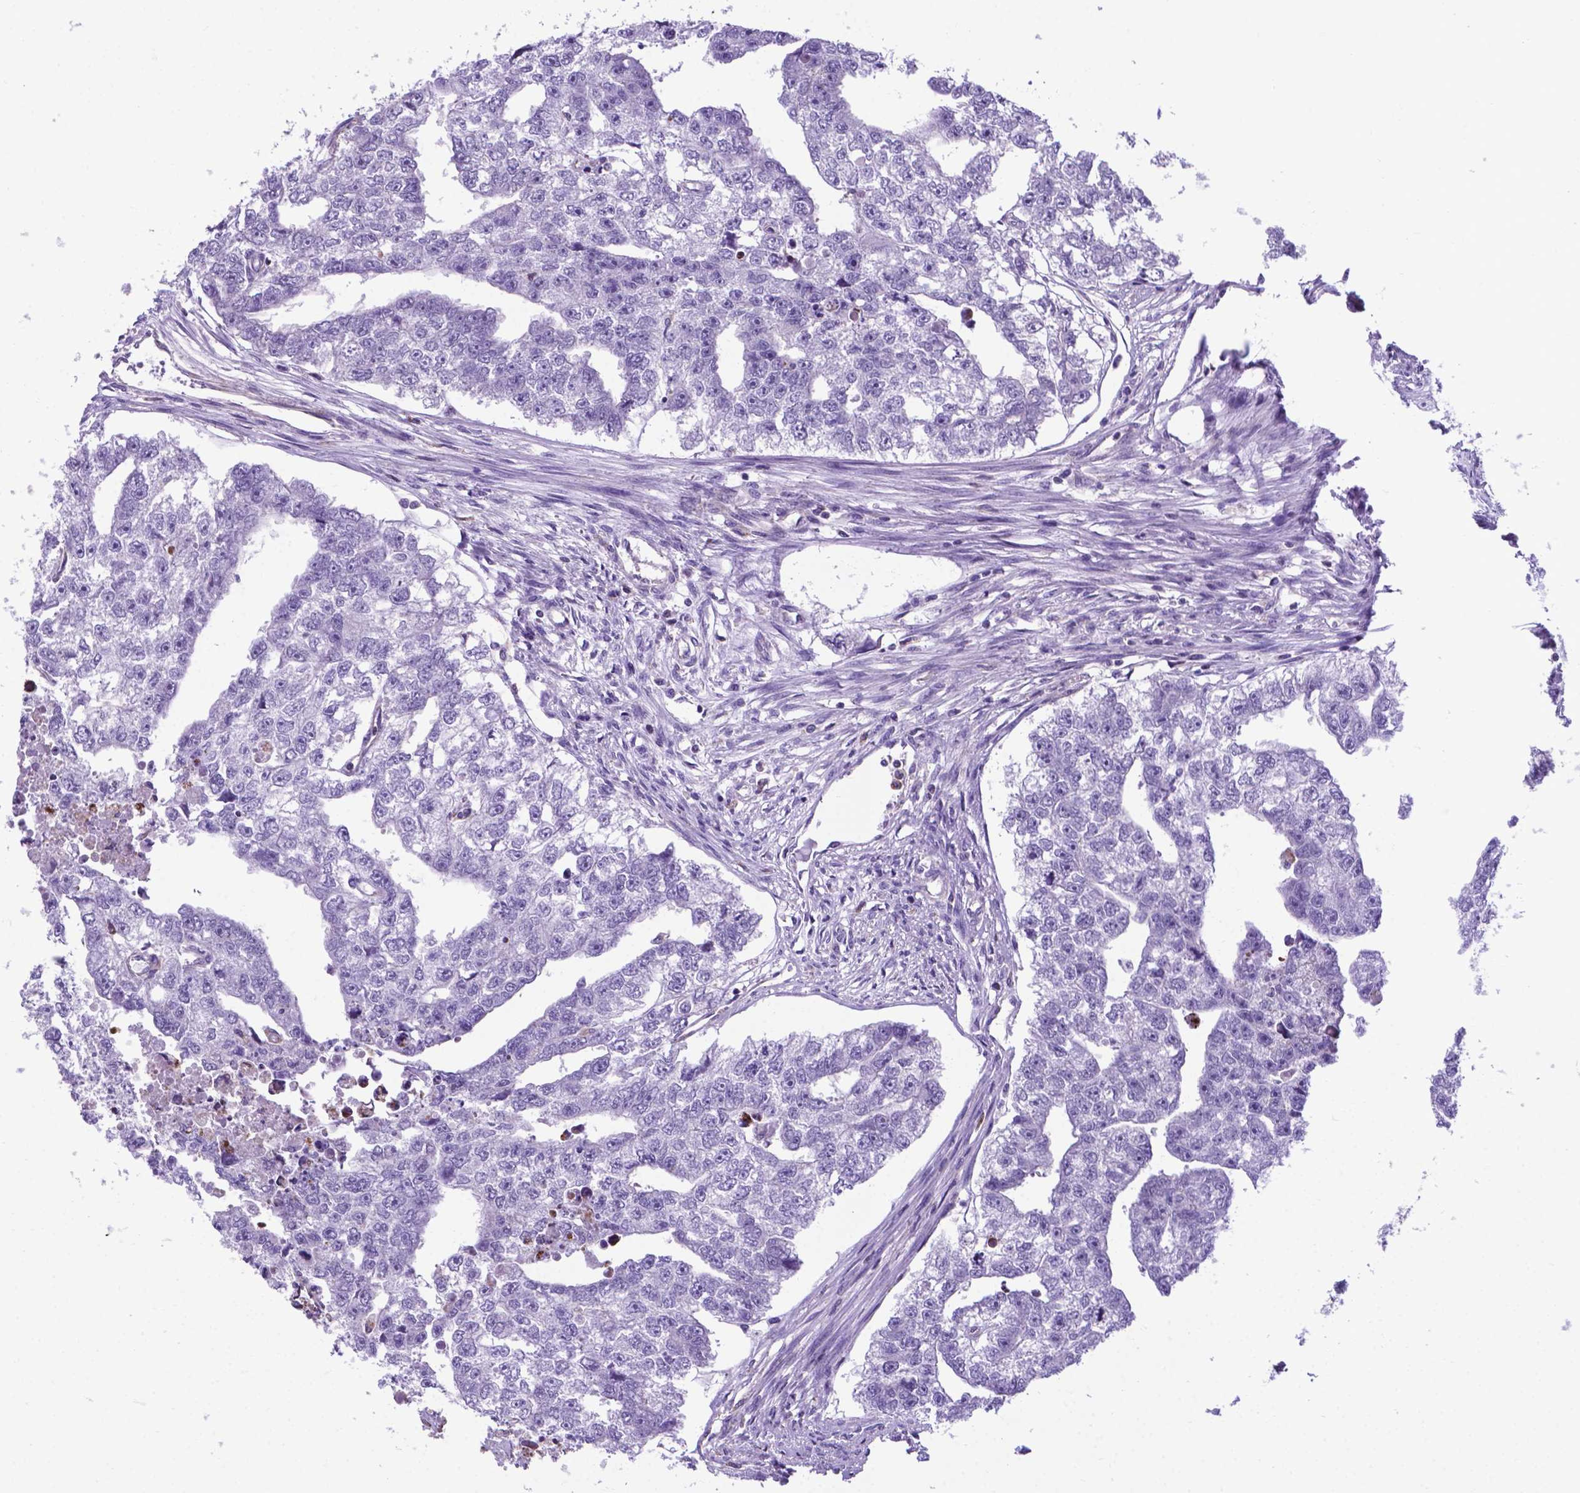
{"staining": {"intensity": "negative", "quantity": "none", "location": "none"}, "tissue": "testis cancer", "cell_type": "Tumor cells", "image_type": "cancer", "snomed": [{"axis": "morphology", "description": "Carcinoma, Embryonal, NOS"}, {"axis": "morphology", "description": "Teratoma, malignant, NOS"}, {"axis": "topography", "description": "Testis"}], "caption": "Tumor cells are negative for protein expression in human testis cancer (malignant teratoma).", "gene": "POU3F3", "patient": {"sex": "male", "age": 44}}